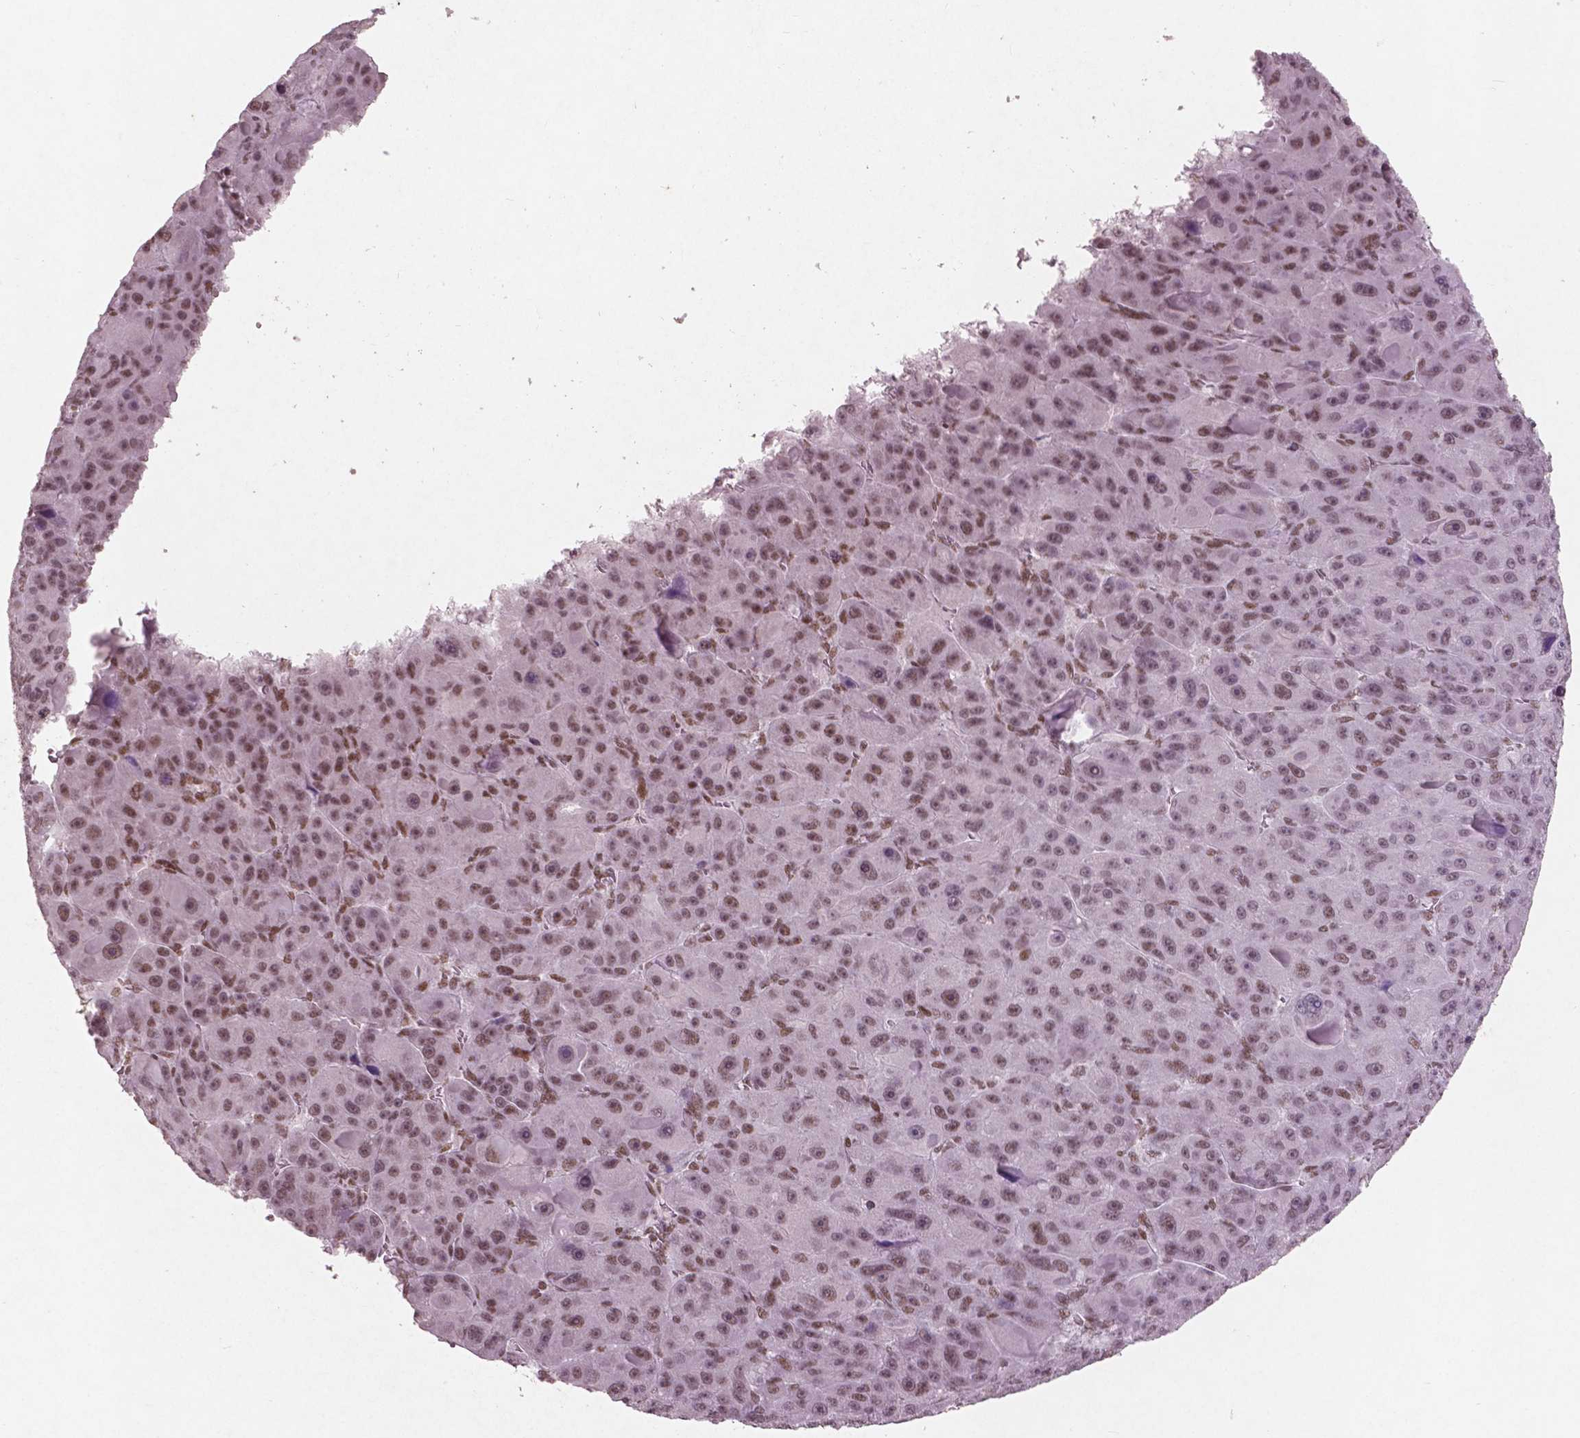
{"staining": {"intensity": "moderate", "quantity": ">75%", "location": "nuclear"}, "tissue": "liver cancer", "cell_type": "Tumor cells", "image_type": "cancer", "snomed": [{"axis": "morphology", "description": "Carcinoma, Hepatocellular, NOS"}, {"axis": "topography", "description": "Liver"}], "caption": "Liver hepatocellular carcinoma stained for a protein (brown) shows moderate nuclear positive staining in about >75% of tumor cells.", "gene": "BRD4", "patient": {"sex": "male", "age": 76}}